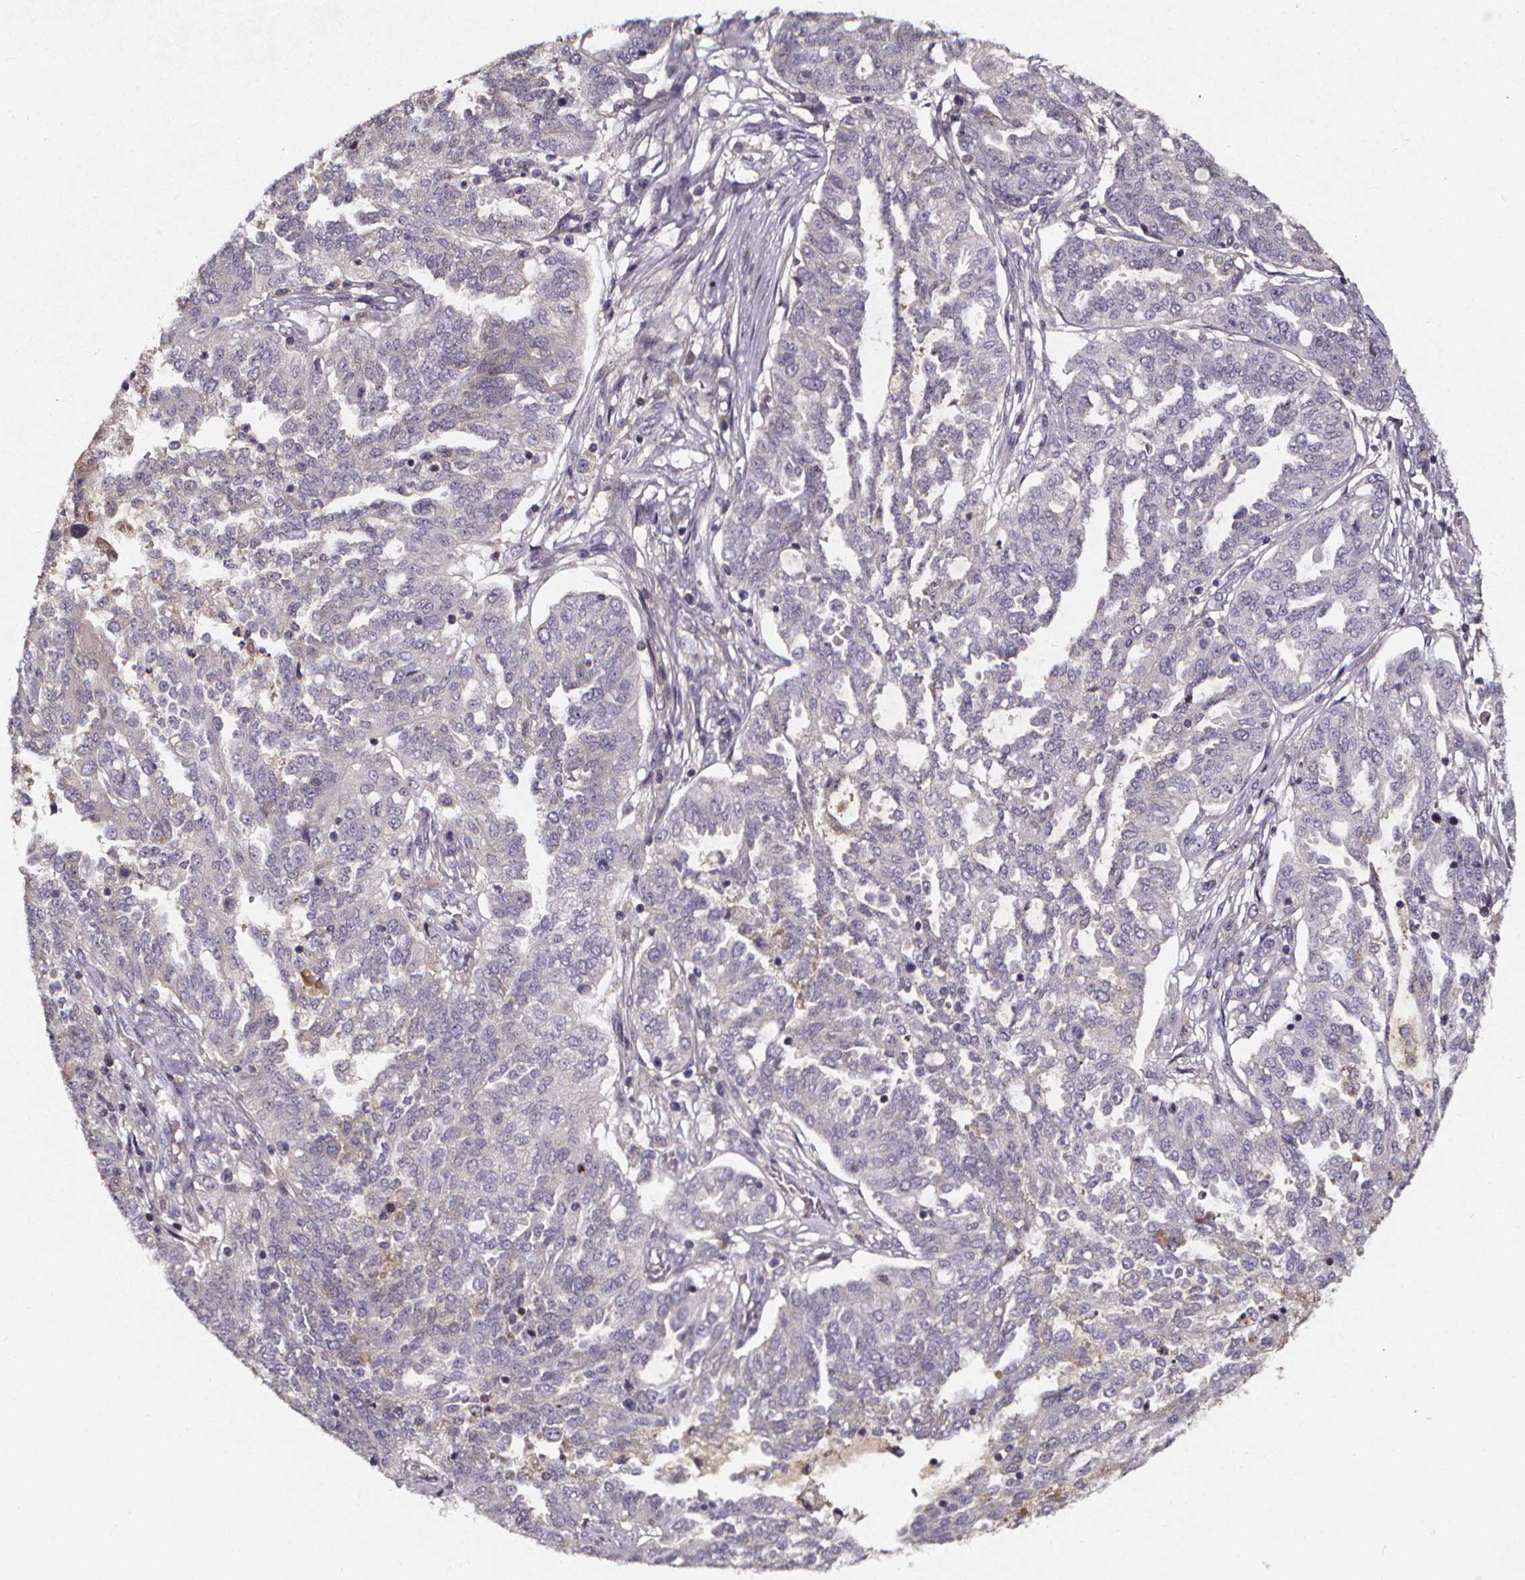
{"staining": {"intensity": "negative", "quantity": "none", "location": "none"}, "tissue": "ovarian cancer", "cell_type": "Tumor cells", "image_type": "cancer", "snomed": [{"axis": "morphology", "description": "Cystadenocarcinoma, serous, NOS"}, {"axis": "topography", "description": "Ovary"}], "caption": "IHC of ovarian serous cystadenocarcinoma displays no expression in tumor cells.", "gene": "SPAG8", "patient": {"sex": "female", "age": 67}}